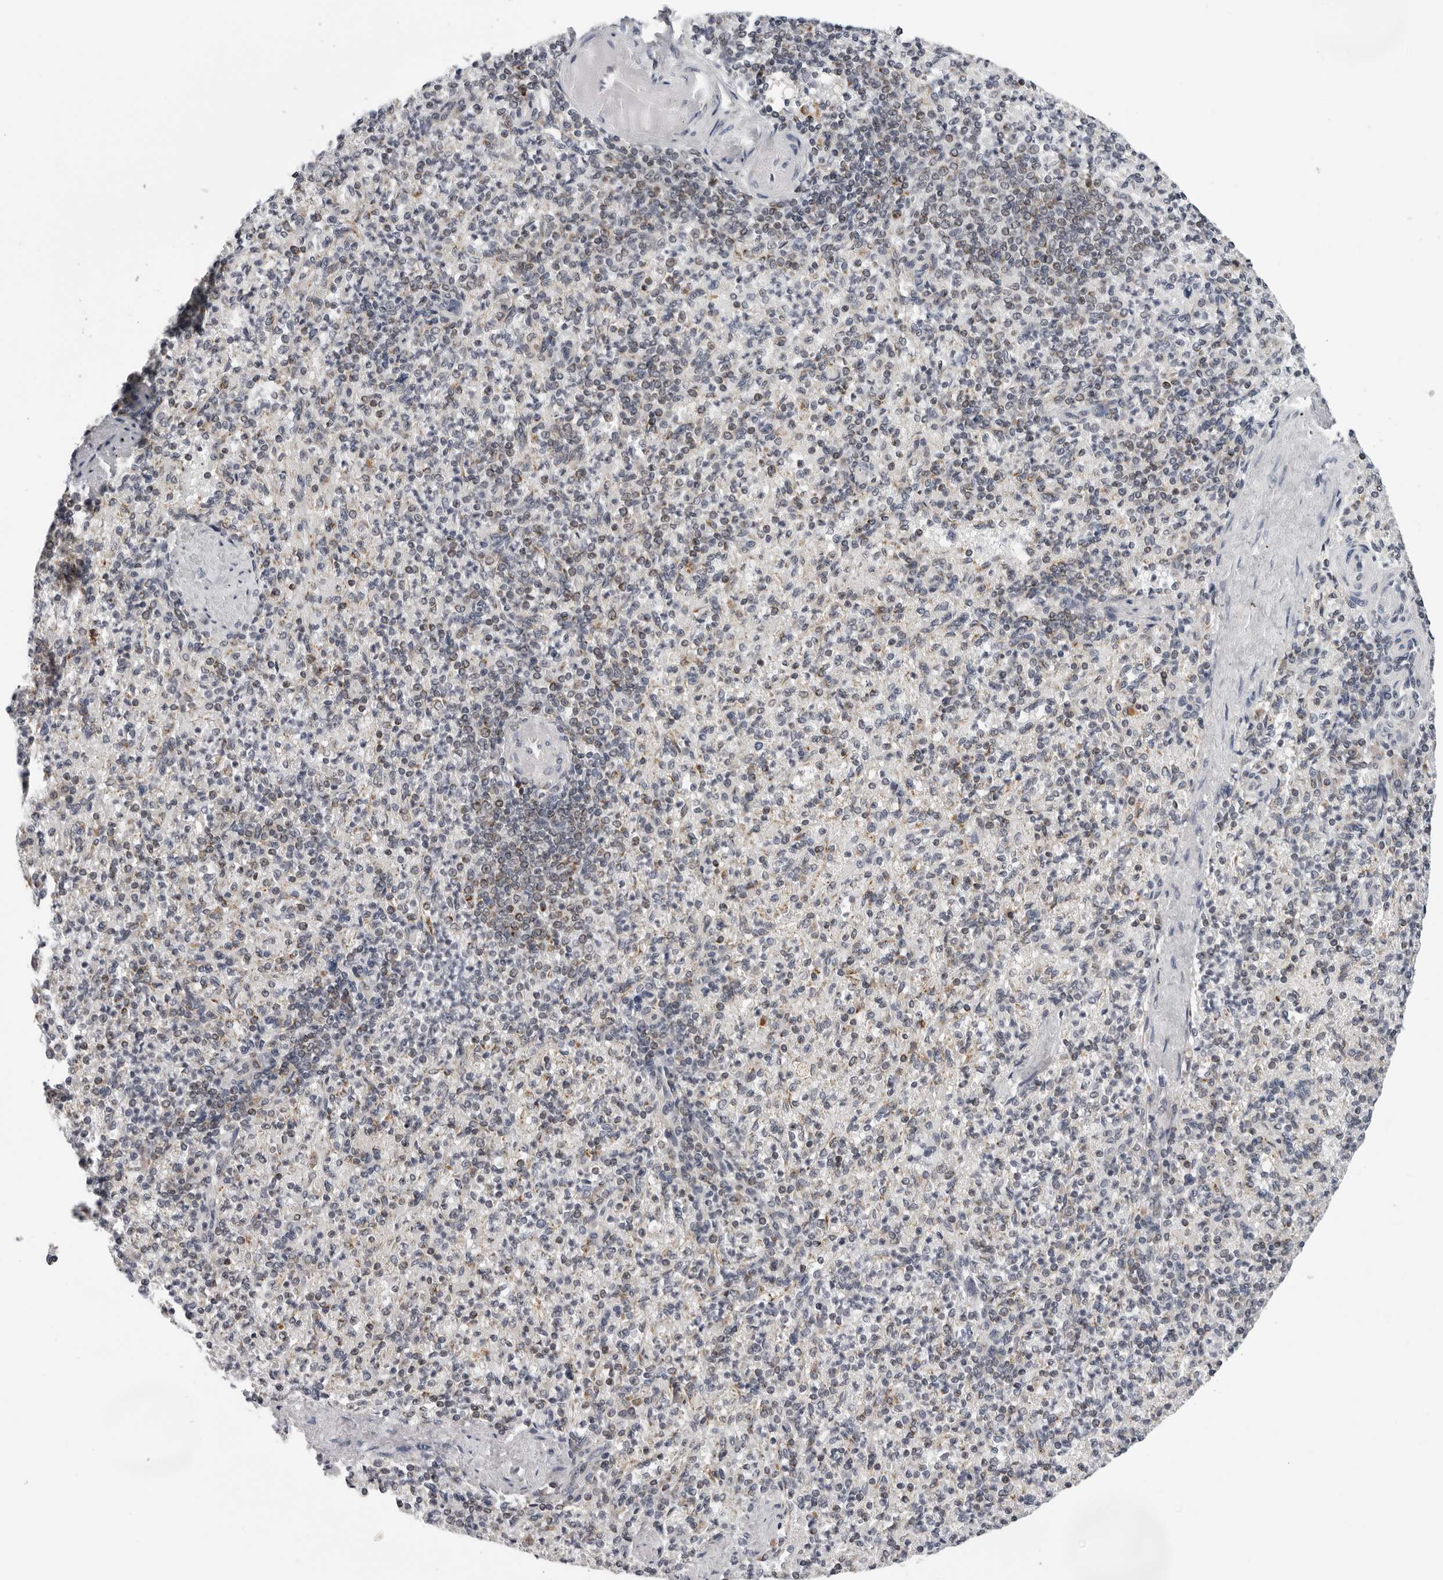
{"staining": {"intensity": "weak", "quantity": "<25%", "location": "cytoplasmic/membranous"}, "tissue": "spleen", "cell_type": "Cells in red pulp", "image_type": "normal", "snomed": [{"axis": "morphology", "description": "Normal tissue, NOS"}, {"axis": "topography", "description": "Spleen"}], "caption": "Spleen stained for a protein using immunohistochemistry reveals no staining cells in red pulp.", "gene": "CPT2", "patient": {"sex": "female", "age": 74}}